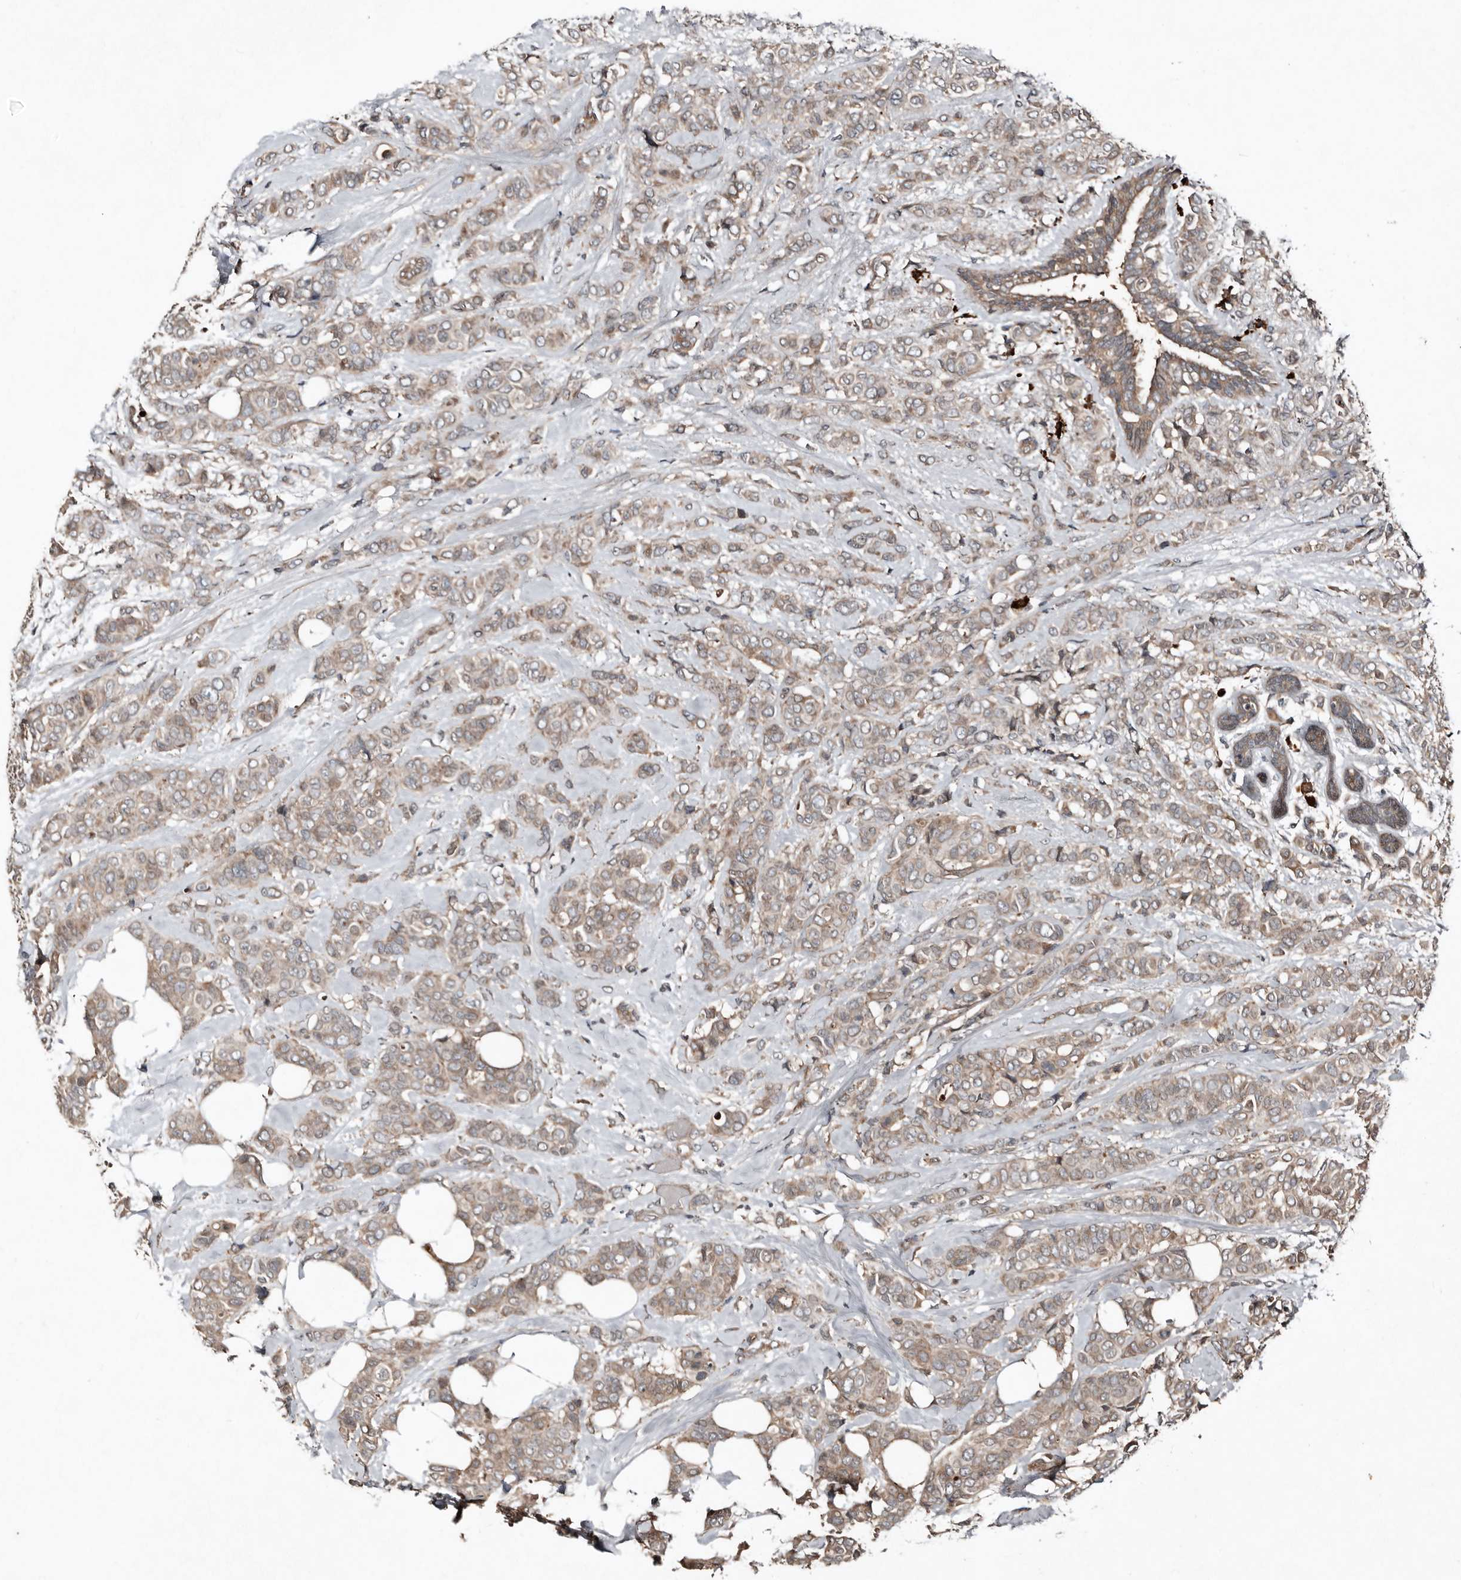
{"staining": {"intensity": "weak", "quantity": ">75%", "location": "cytoplasmic/membranous"}, "tissue": "breast cancer", "cell_type": "Tumor cells", "image_type": "cancer", "snomed": [{"axis": "morphology", "description": "Lobular carcinoma"}, {"axis": "topography", "description": "Breast"}], "caption": "High-magnification brightfield microscopy of breast cancer (lobular carcinoma) stained with DAB (3,3'-diaminobenzidine) (brown) and counterstained with hematoxylin (blue). tumor cells exhibit weak cytoplasmic/membranous staining is appreciated in about>75% of cells.", "gene": "TEAD3", "patient": {"sex": "female", "age": 51}}